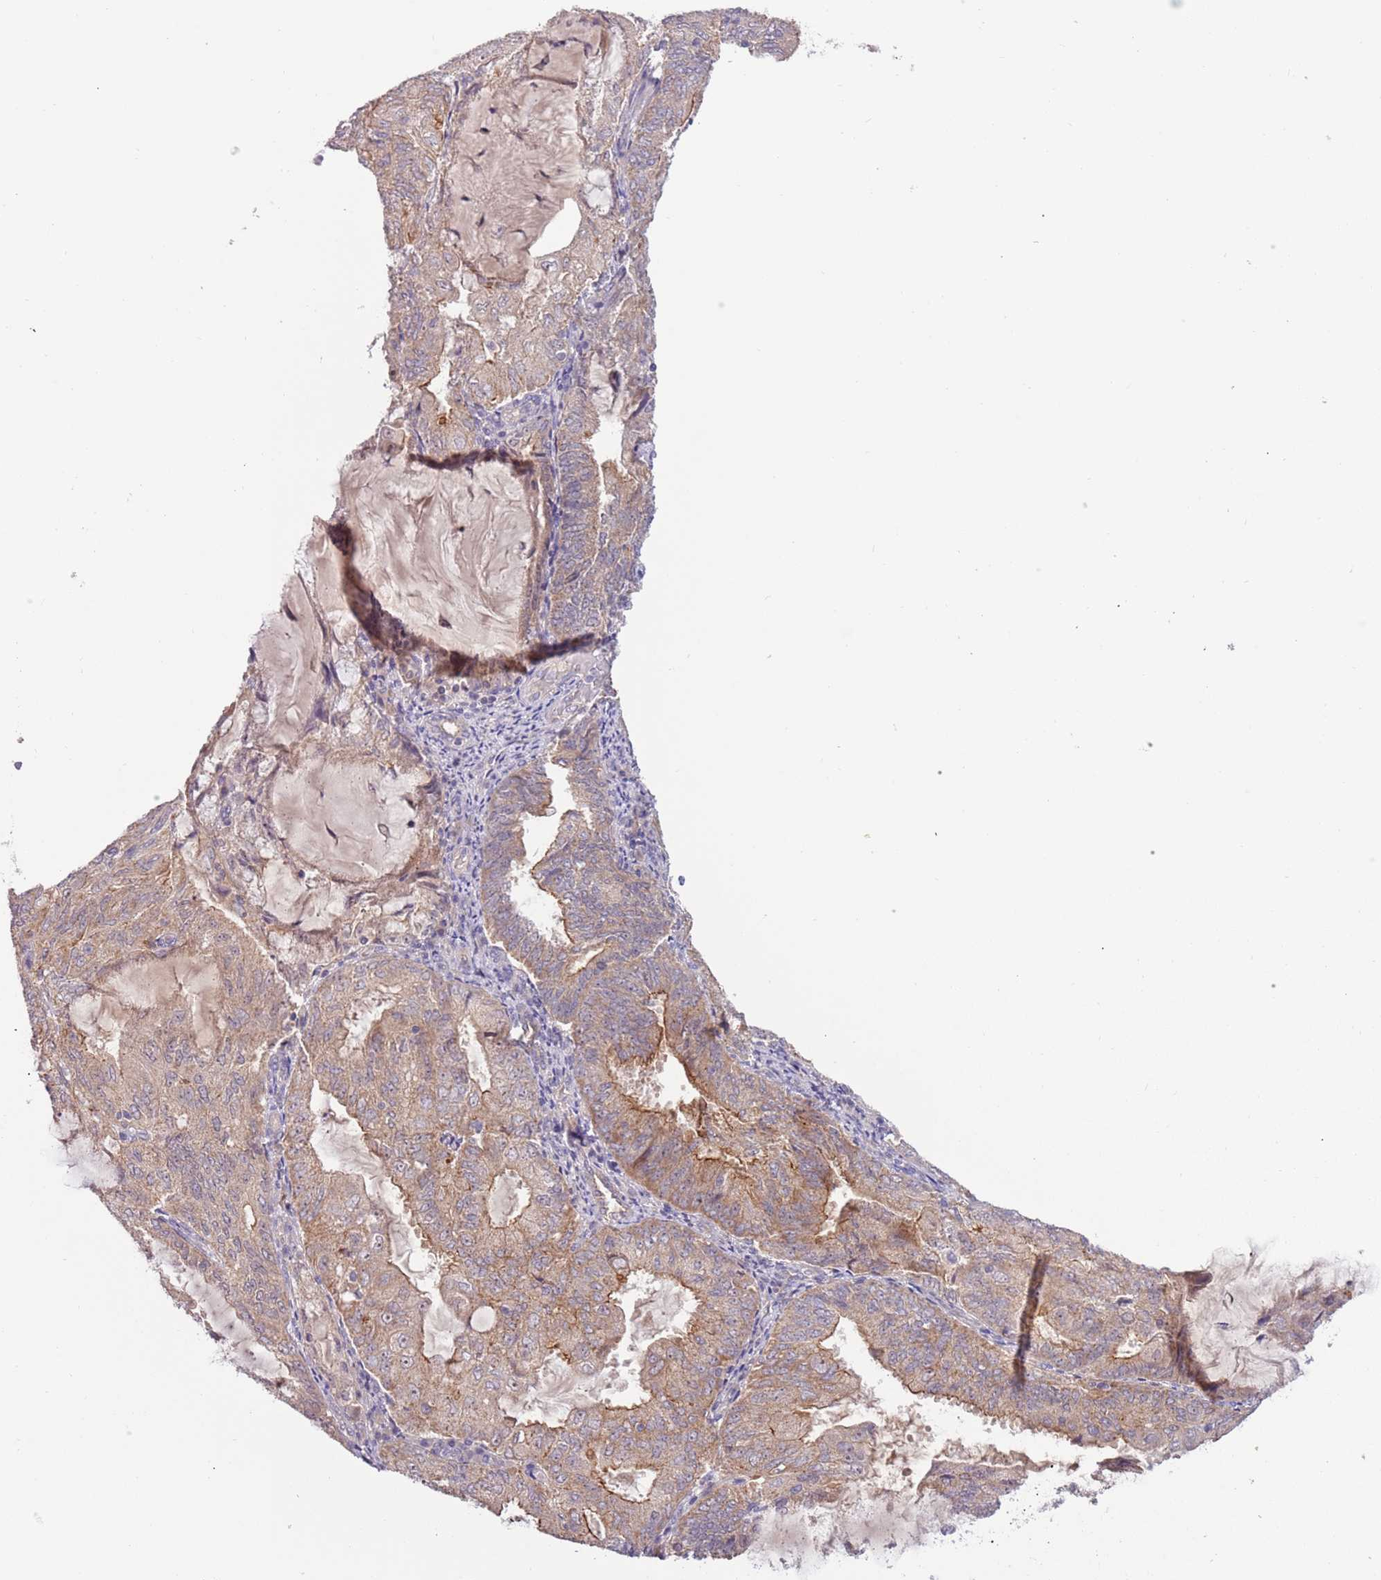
{"staining": {"intensity": "moderate", "quantity": "25%-75%", "location": "cytoplasmic/membranous"}, "tissue": "endometrial cancer", "cell_type": "Tumor cells", "image_type": "cancer", "snomed": [{"axis": "morphology", "description": "Adenocarcinoma, NOS"}, {"axis": "topography", "description": "Endometrium"}], "caption": "Adenocarcinoma (endometrial) stained with a brown dye displays moderate cytoplasmic/membranous positive positivity in about 25%-75% of tumor cells.", "gene": "SHROOM3", "patient": {"sex": "female", "age": 81}}